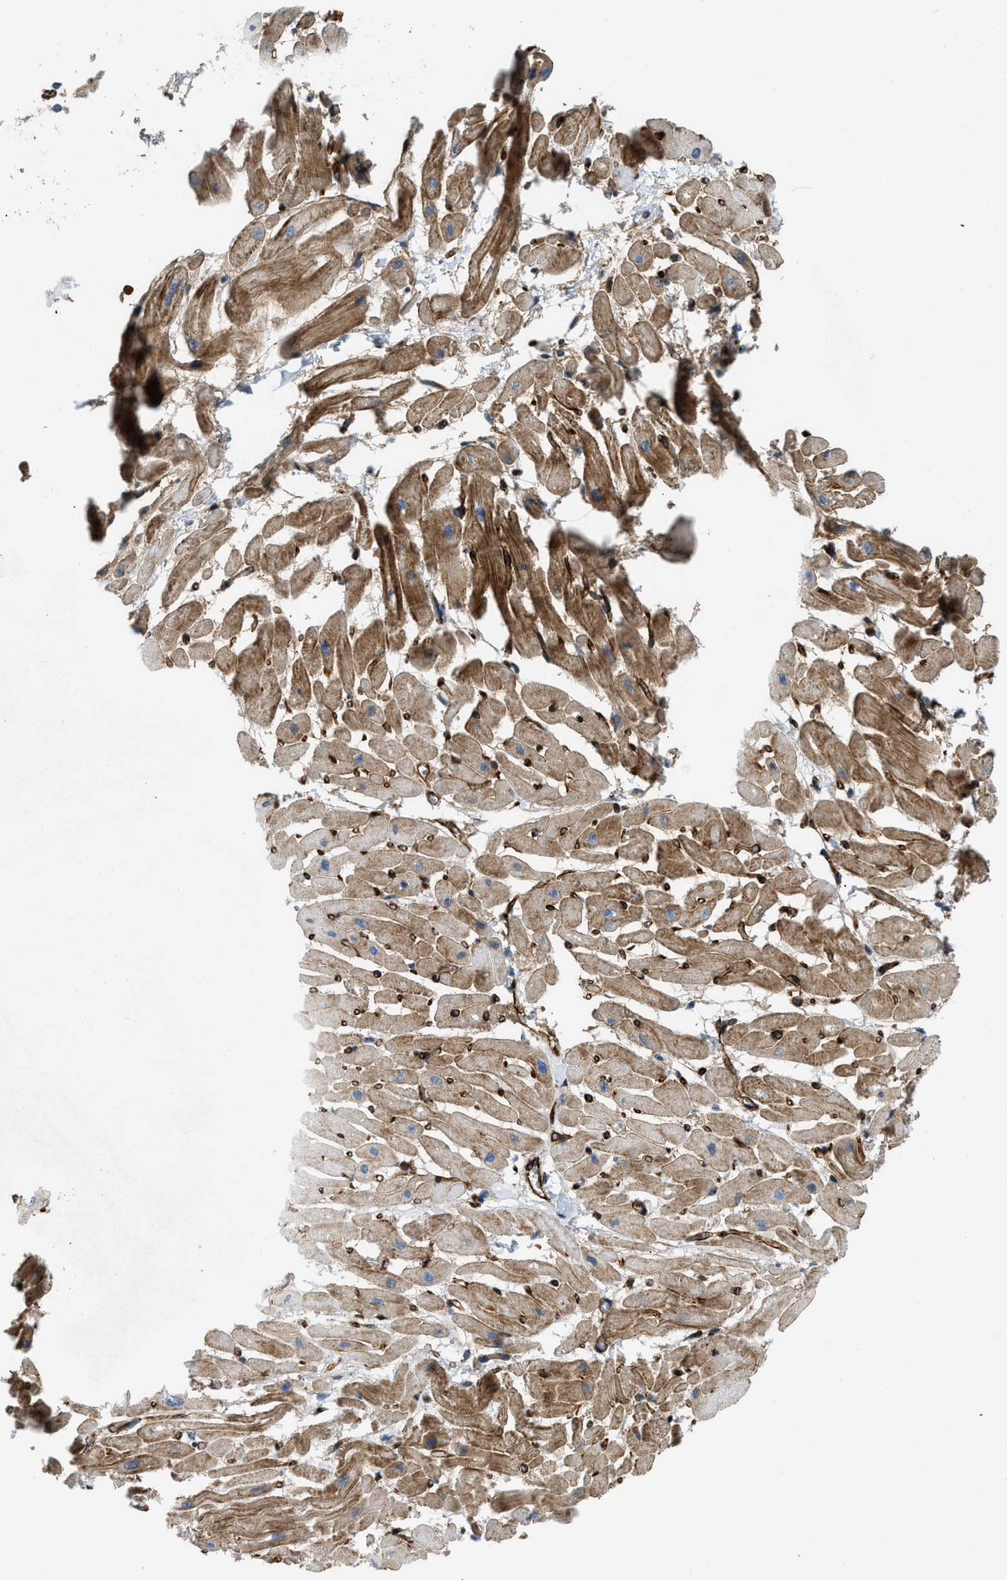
{"staining": {"intensity": "moderate", "quantity": ">75%", "location": "cytoplasmic/membranous"}, "tissue": "heart muscle", "cell_type": "Cardiomyocytes", "image_type": "normal", "snomed": [{"axis": "morphology", "description": "Normal tissue, NOS"}, {"axis": "topography", "description": "Heart"}], "caption": "Immunohistochemistry (IHC) image of benign heart muscle stained for a protein (brown), which reveals medium levels of moderate cytoplasmic/membranous positivity in about >75% of cardiomyocytes.", "gene": "NYNRIN", "patient": {"sex": "male", "age": 45}}